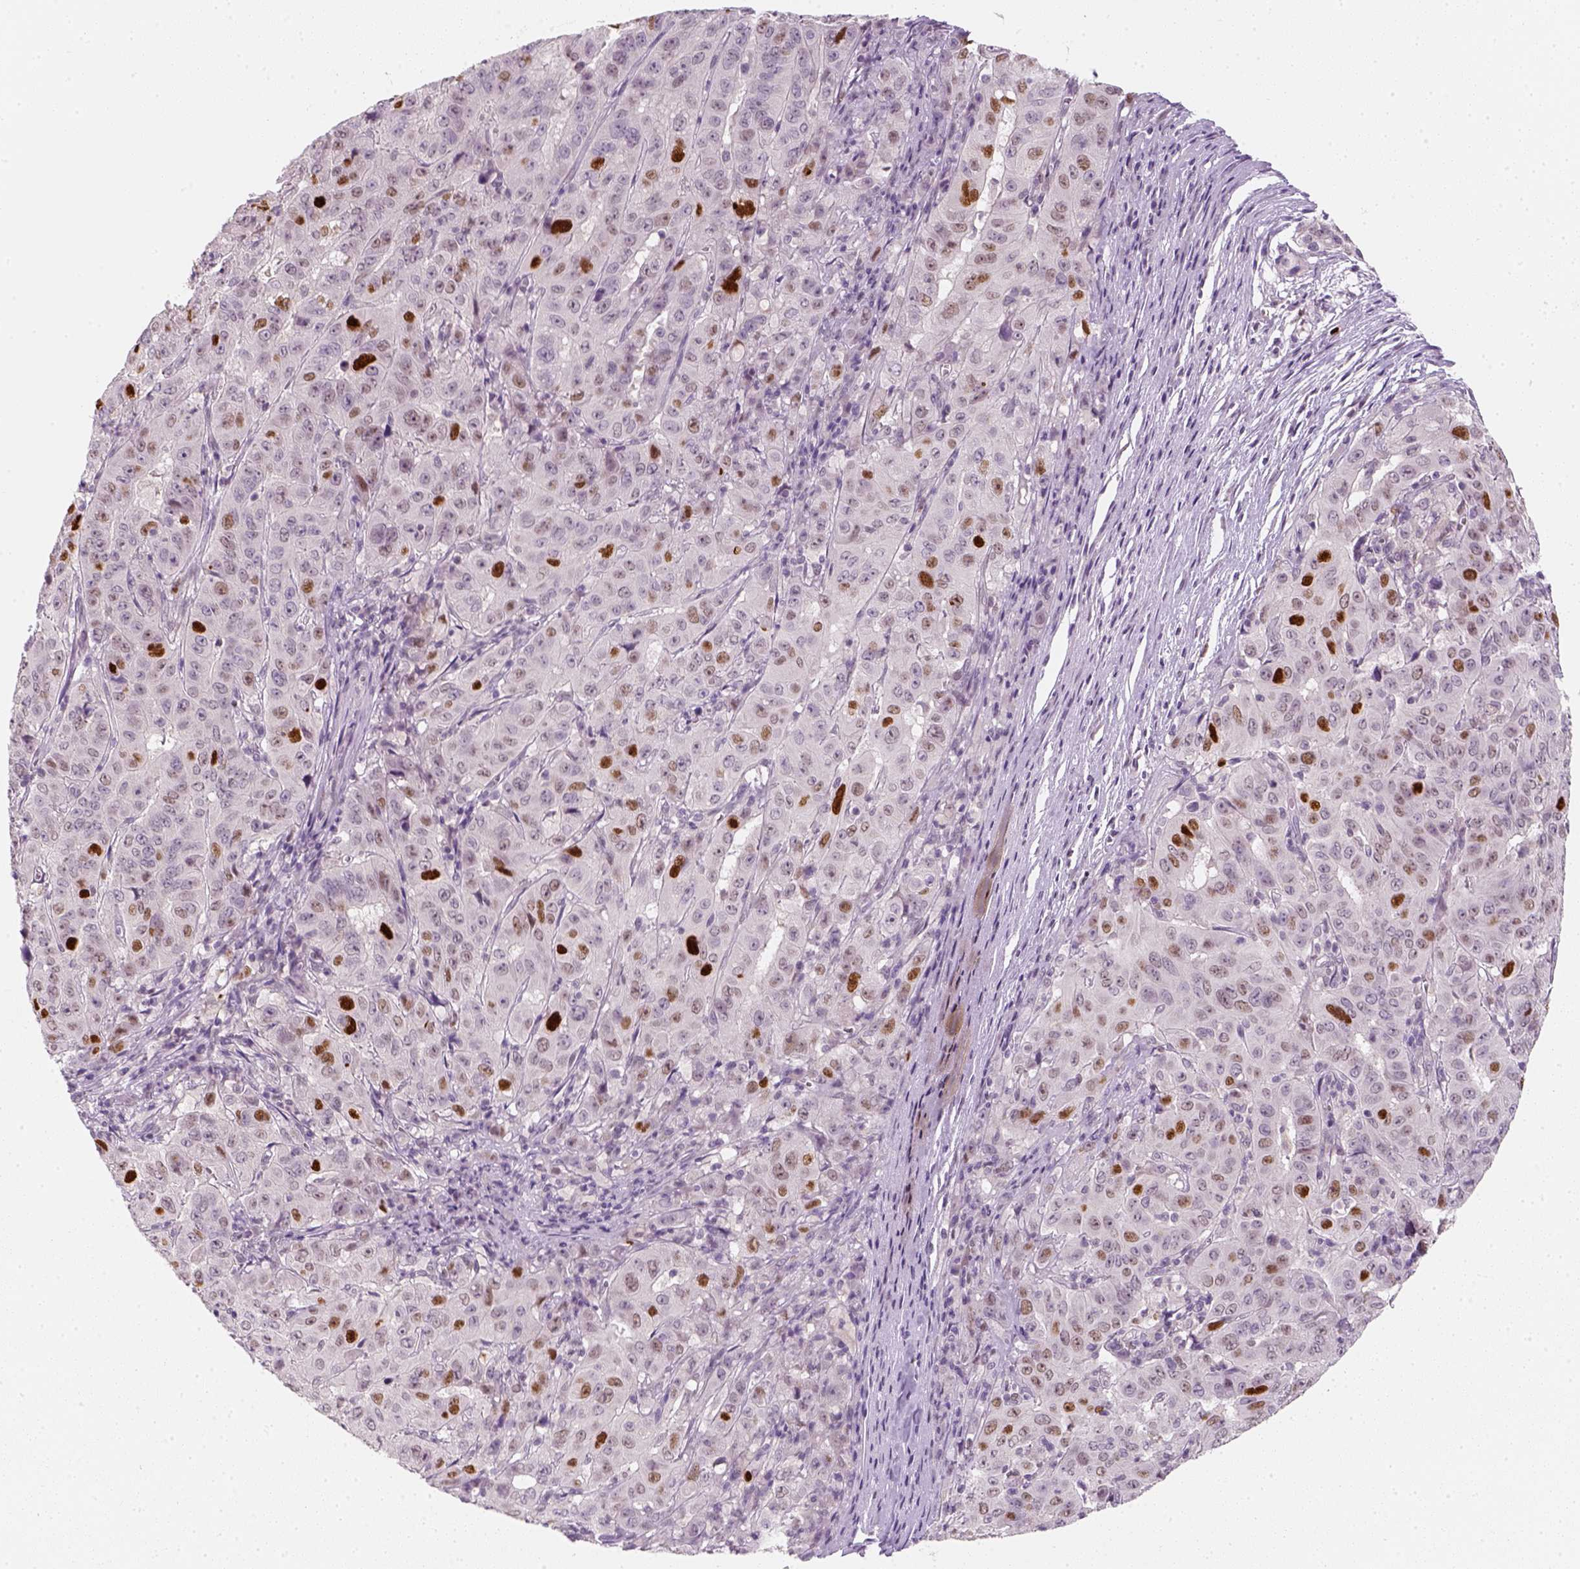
{"staining": {"intensity": "strong", "quantity": "<25%", "location": "nuclear"}, "tissue": "pancreatic cancer", "cell_type": "Tumor cells", "image_type": "cancer", "snomed": [{"axis": "morphology", "description": "Adenocarcinoma, NOS"}, {"axis": "topography", "description": "Pancreas"}], "caption": "Pancreatic cancer was stained to show a protein in brown. There is medium levels of strong nuclear positivity in about <25% of tumor cells. (DAB = brown stain, brightfield microscopy at high magnification).", "gene": "TP53", "patient": {"sex": "male", "age": 63}}